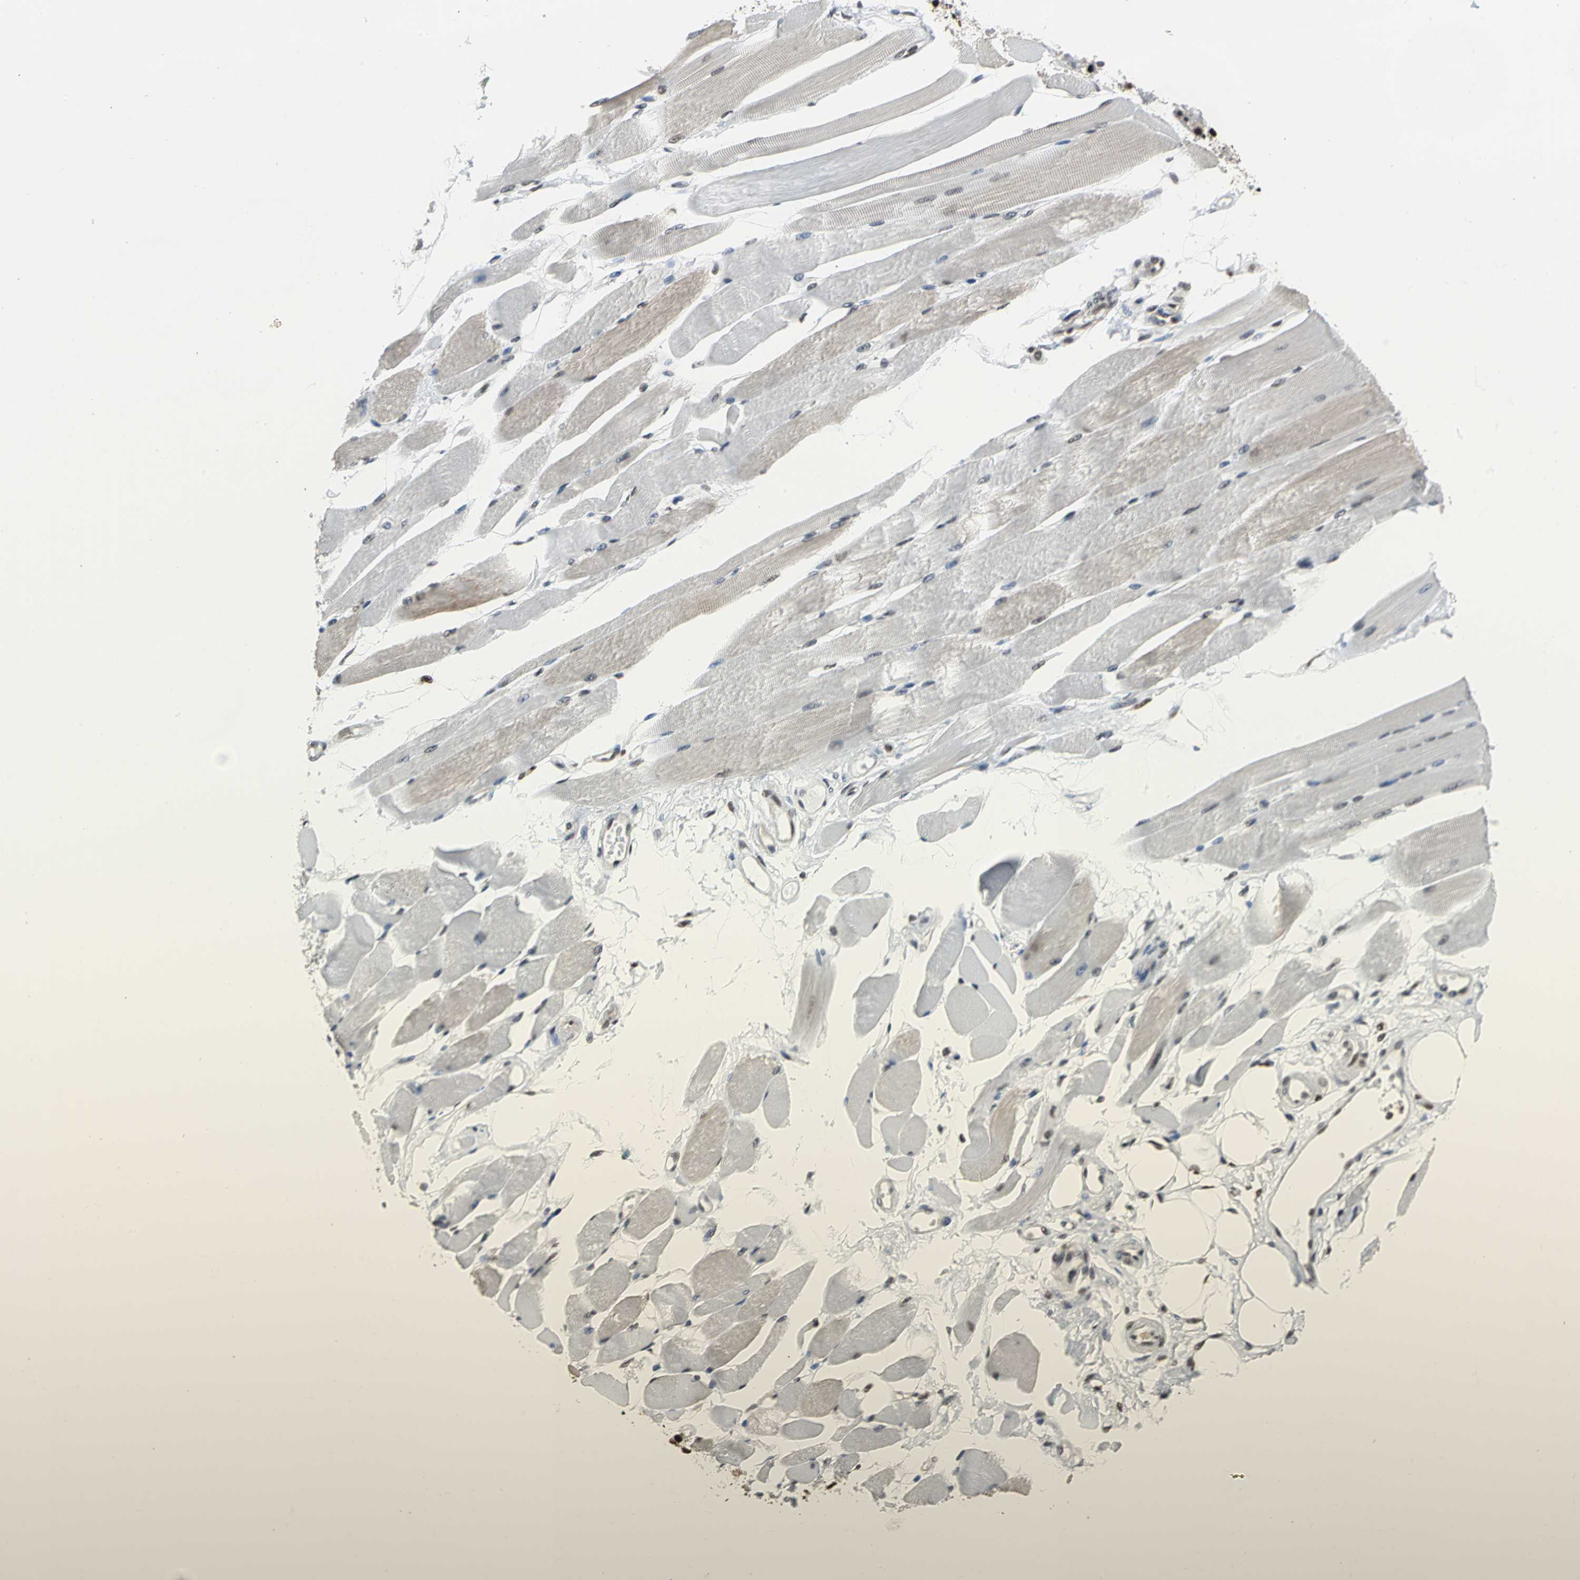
{"staining": {"intensity": "moderate", "quantity": "25%-75%", "location": "cytoplasmic/membranous"}, "tissue": "skeletal muscle", "cell_type": "Myocytes", "image_type": "normal", "snomed": [{"axis": "morphology", "description": "Normal tissue, NOS"}, {"axis": "topography", "description": "Skeletal muscle"}, {"axis": "topography", "description": "Peripheral nerve tissue"}], "caption": "IHC image of unremarkable human skeletal muscle stained for a protein (brown), which exhibits medium levels of moderate cytoplasmic/membranous expression in about 25%-75% of myocytes.", "gene": "CCDC88C", "patient": {"sex": "female", "age": 84}}